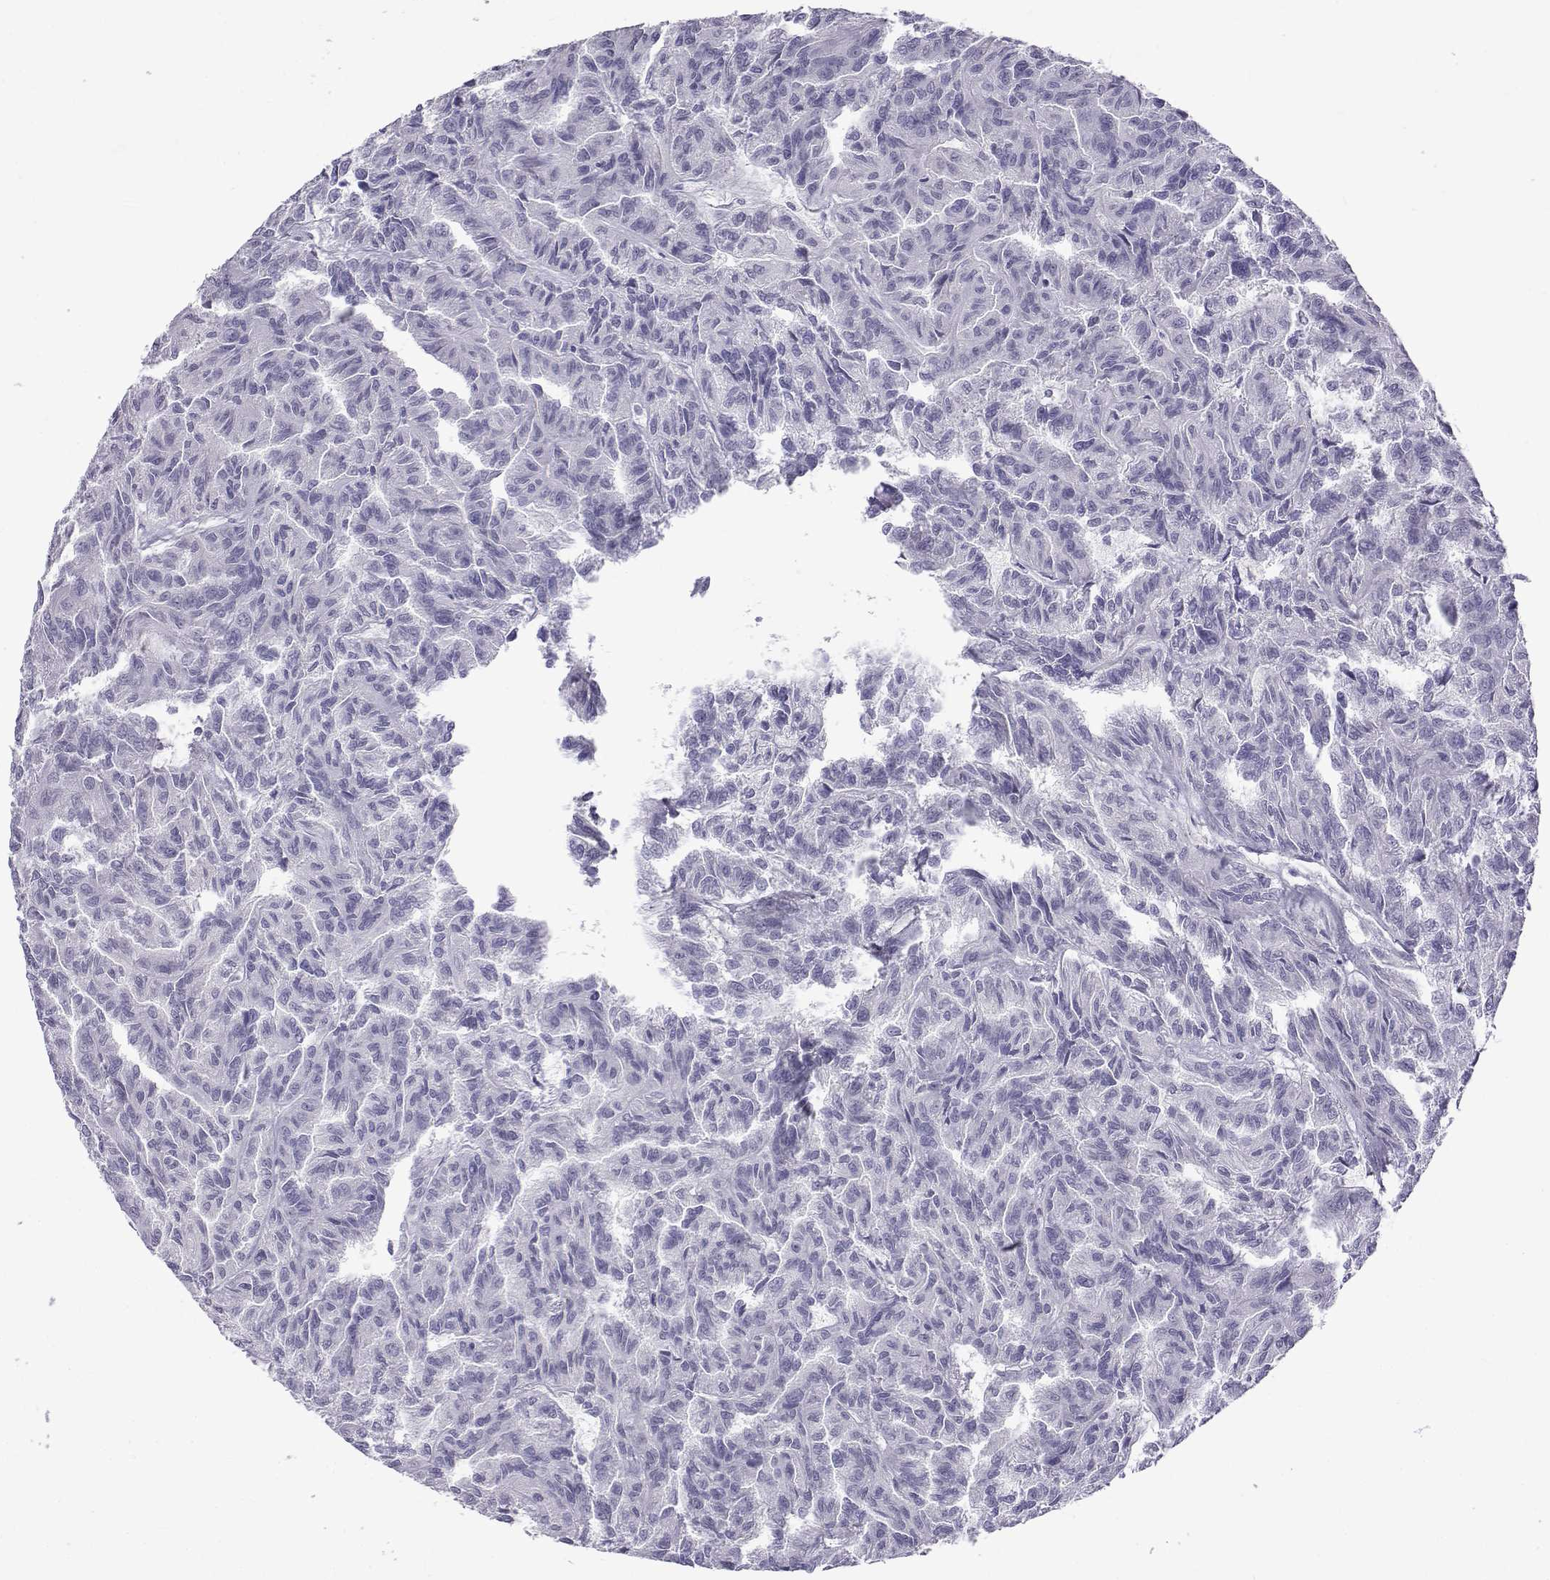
{"staining": {"intensity": "negative", "quantity": "none", "location": "none"}, "tissue": "renal cancer", "cell_type": "Tumor cells", "image_type": "cancer", "snomed": [{"axis": "morphology", "description": "Adenocarcinoma, NOS"}, {"axis": "topography", "description": "Kidney"}], "caption": "An immunohistochemistry photomicrograph of adenocarcinoma (renal) is shown. There is no staining in tumor cells of adenocarcinoma (renal).", "gene": "ACTL7A", "patient": {"sex": "male", "age": 79}}